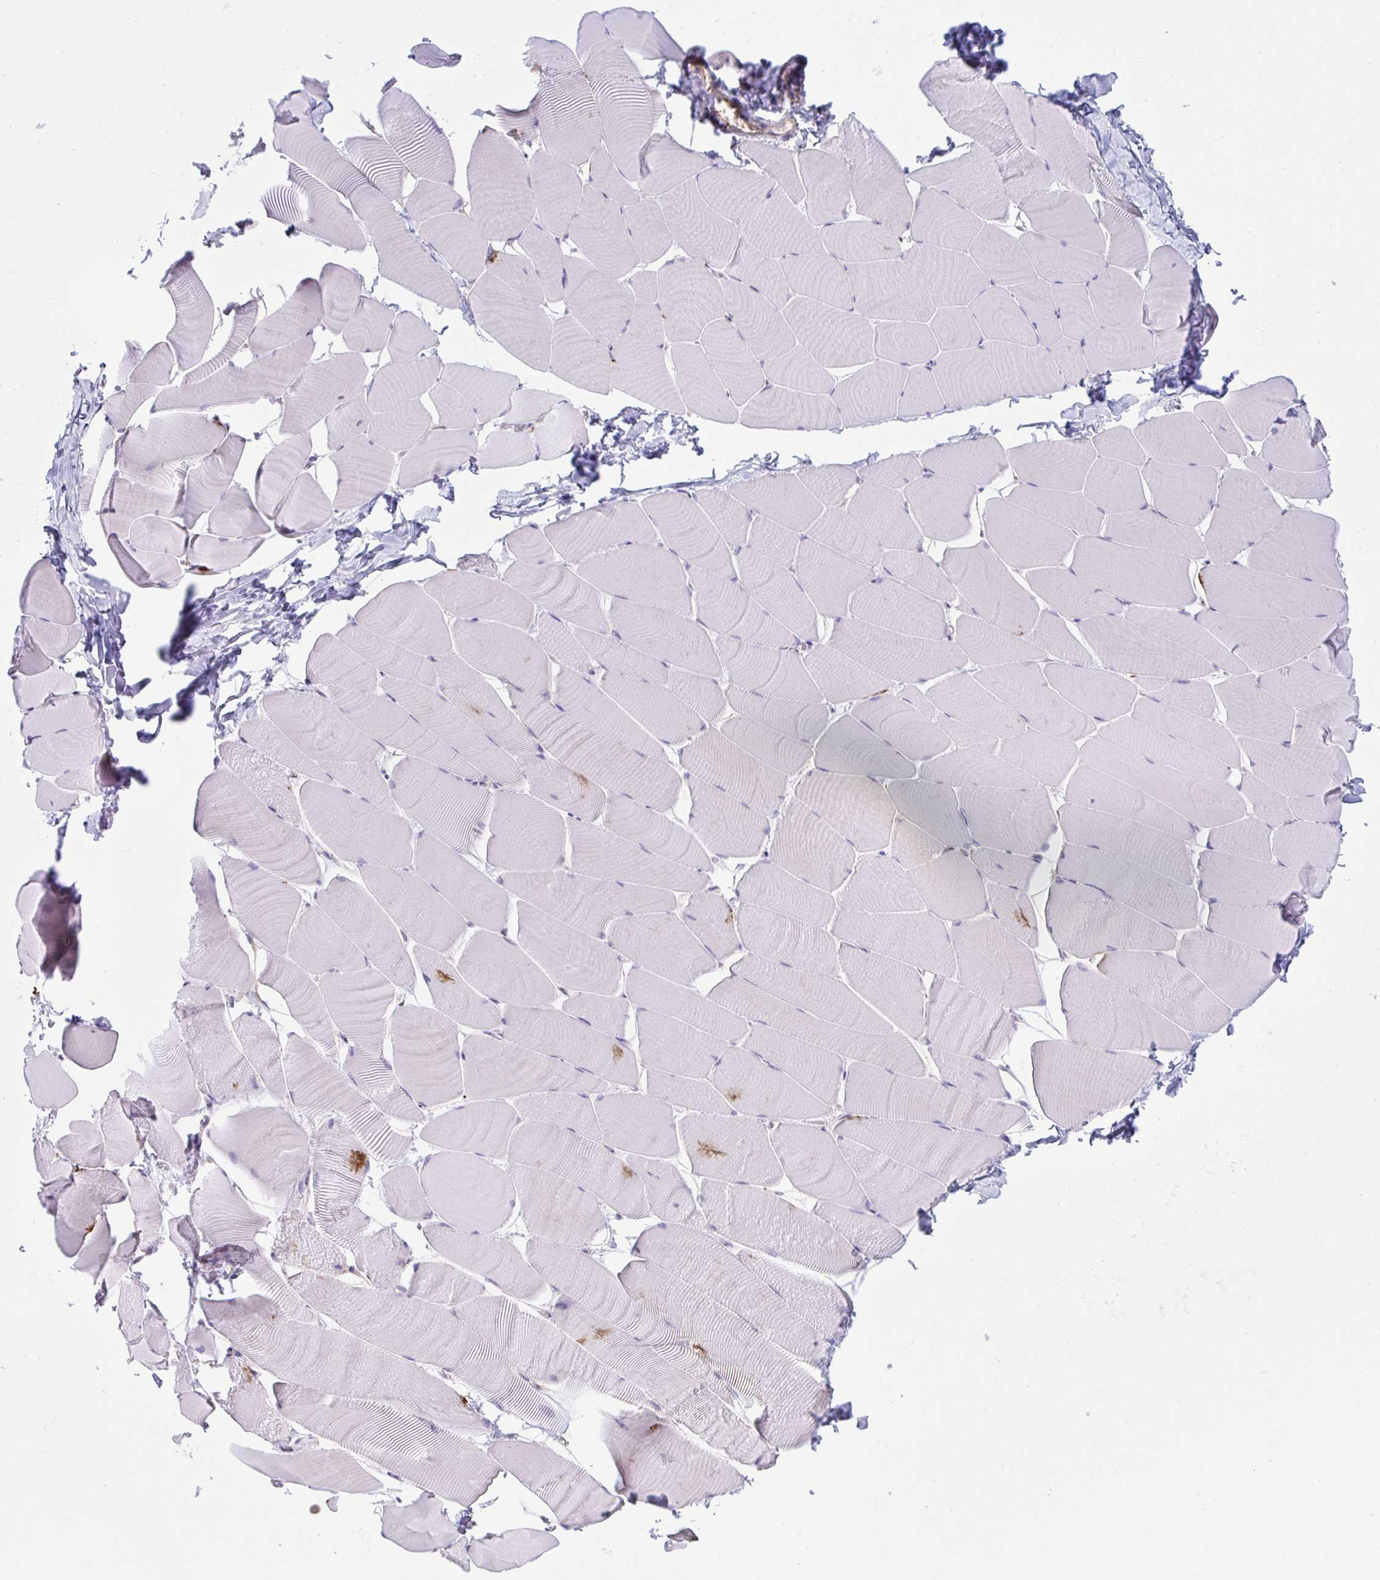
{"staining": {"intensity": "moderate", "quantity": "<25%", "location": "cytoplasmic/membranous"}, "tissue": "skeletal muscle", "cell_type": "Myocytes", "image_type": "normal", "snomed": [{"axis": "morphology", "description": "Normal tissue, NOS"}, {"axis": "topography", "description": "Skeletal muscle"}], "caption": "Immunohistochemistry of benign skeletal muscle displays low levels of moderate cytoplasmic/membranous expression in about <25% of myocytes.", "gene": "ALDH16A1", "patient": {"sex": "male", "age": 25}}